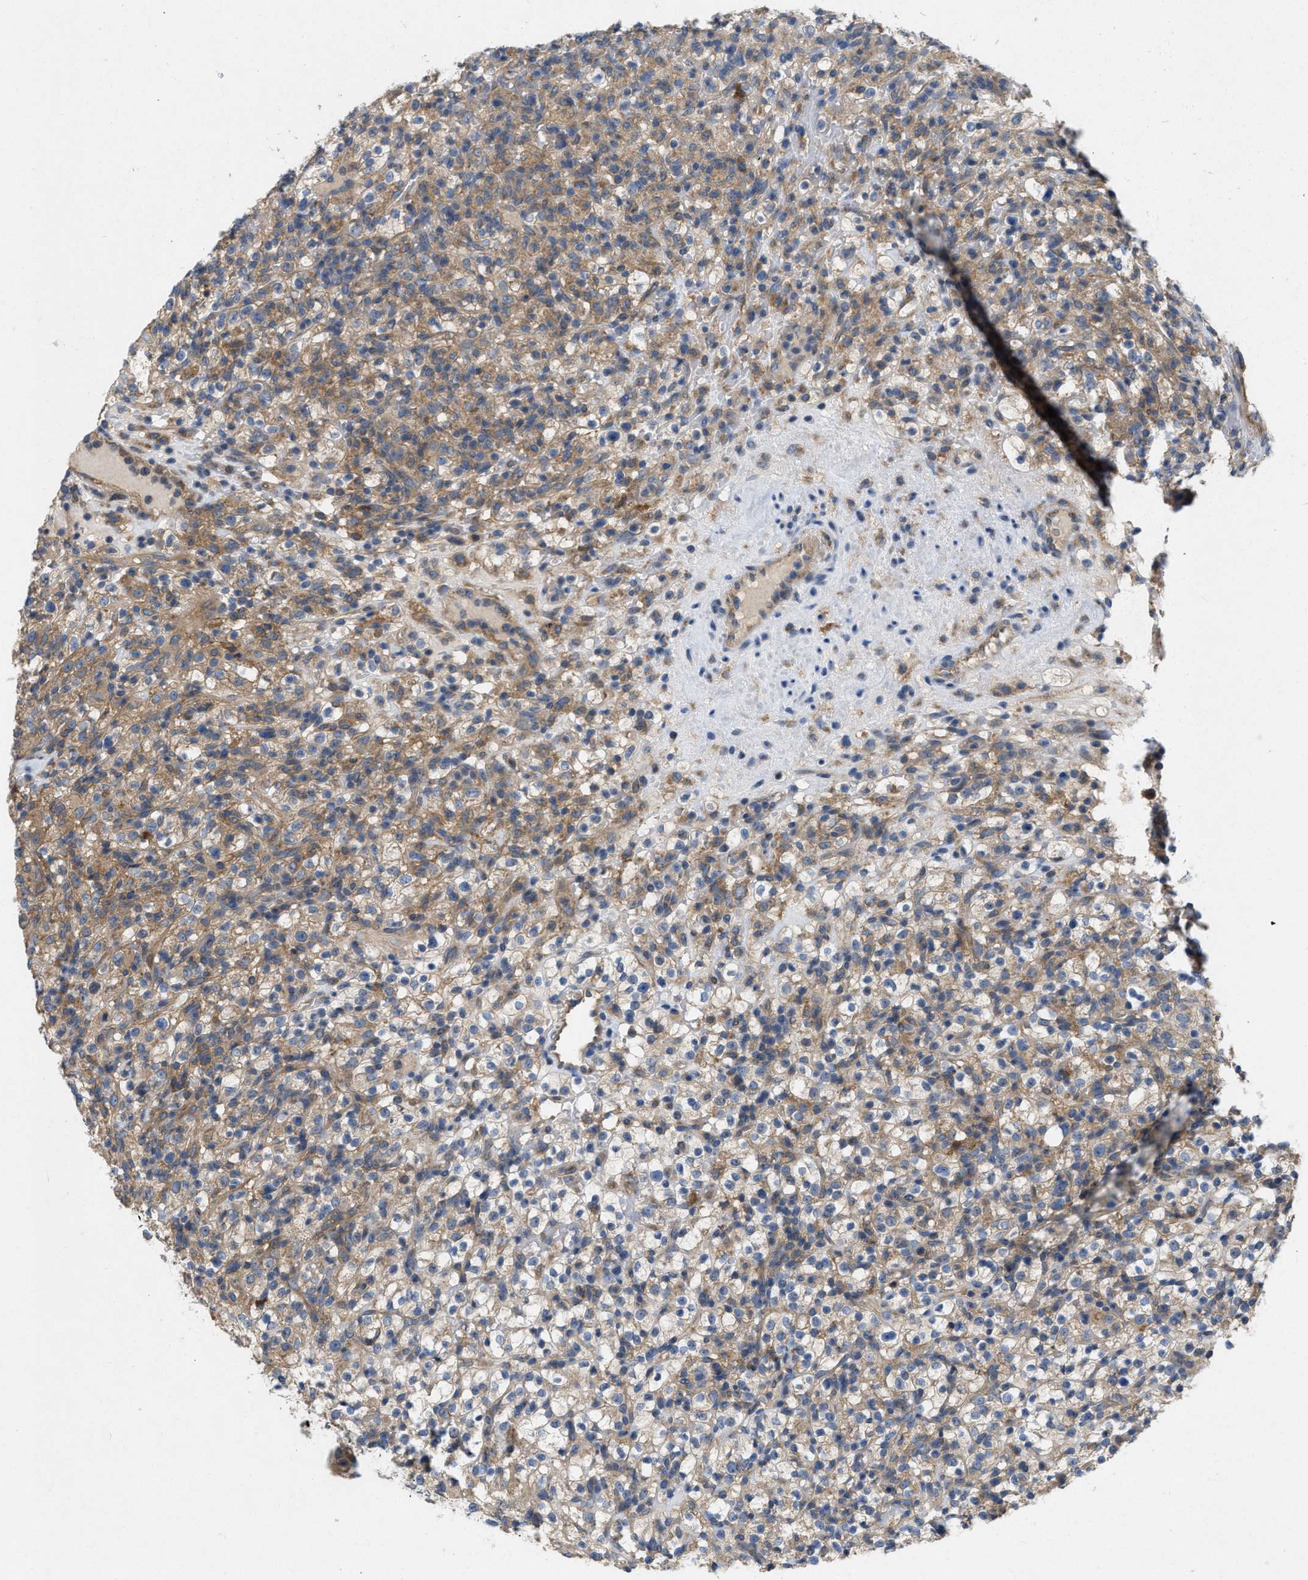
{"staining": {"intensity": "moderate", "quantity": "25%-75%", "location": "cytoplasmic/membranous"}, "tissue": "renal cancer", "cell_type": "Tumor cells", "image_type": "cancer", "snomed": [{"axis": "morphology", "description": "Normal tissue, NOS"}, {"axis": "morphology", "description": "Adenocarcinoma, NOS"}, {"axis": "topography", "description": "Kidney"}], "caption": "Human renal adenocarcinoma stained for a protein (brown) demonstrates moderate cytoplasmic/membranous positive expression in approximately 25%-75% of tumor cells.", "gene": "TMEM131", "patient": {"sex": "female", "age": 72}}